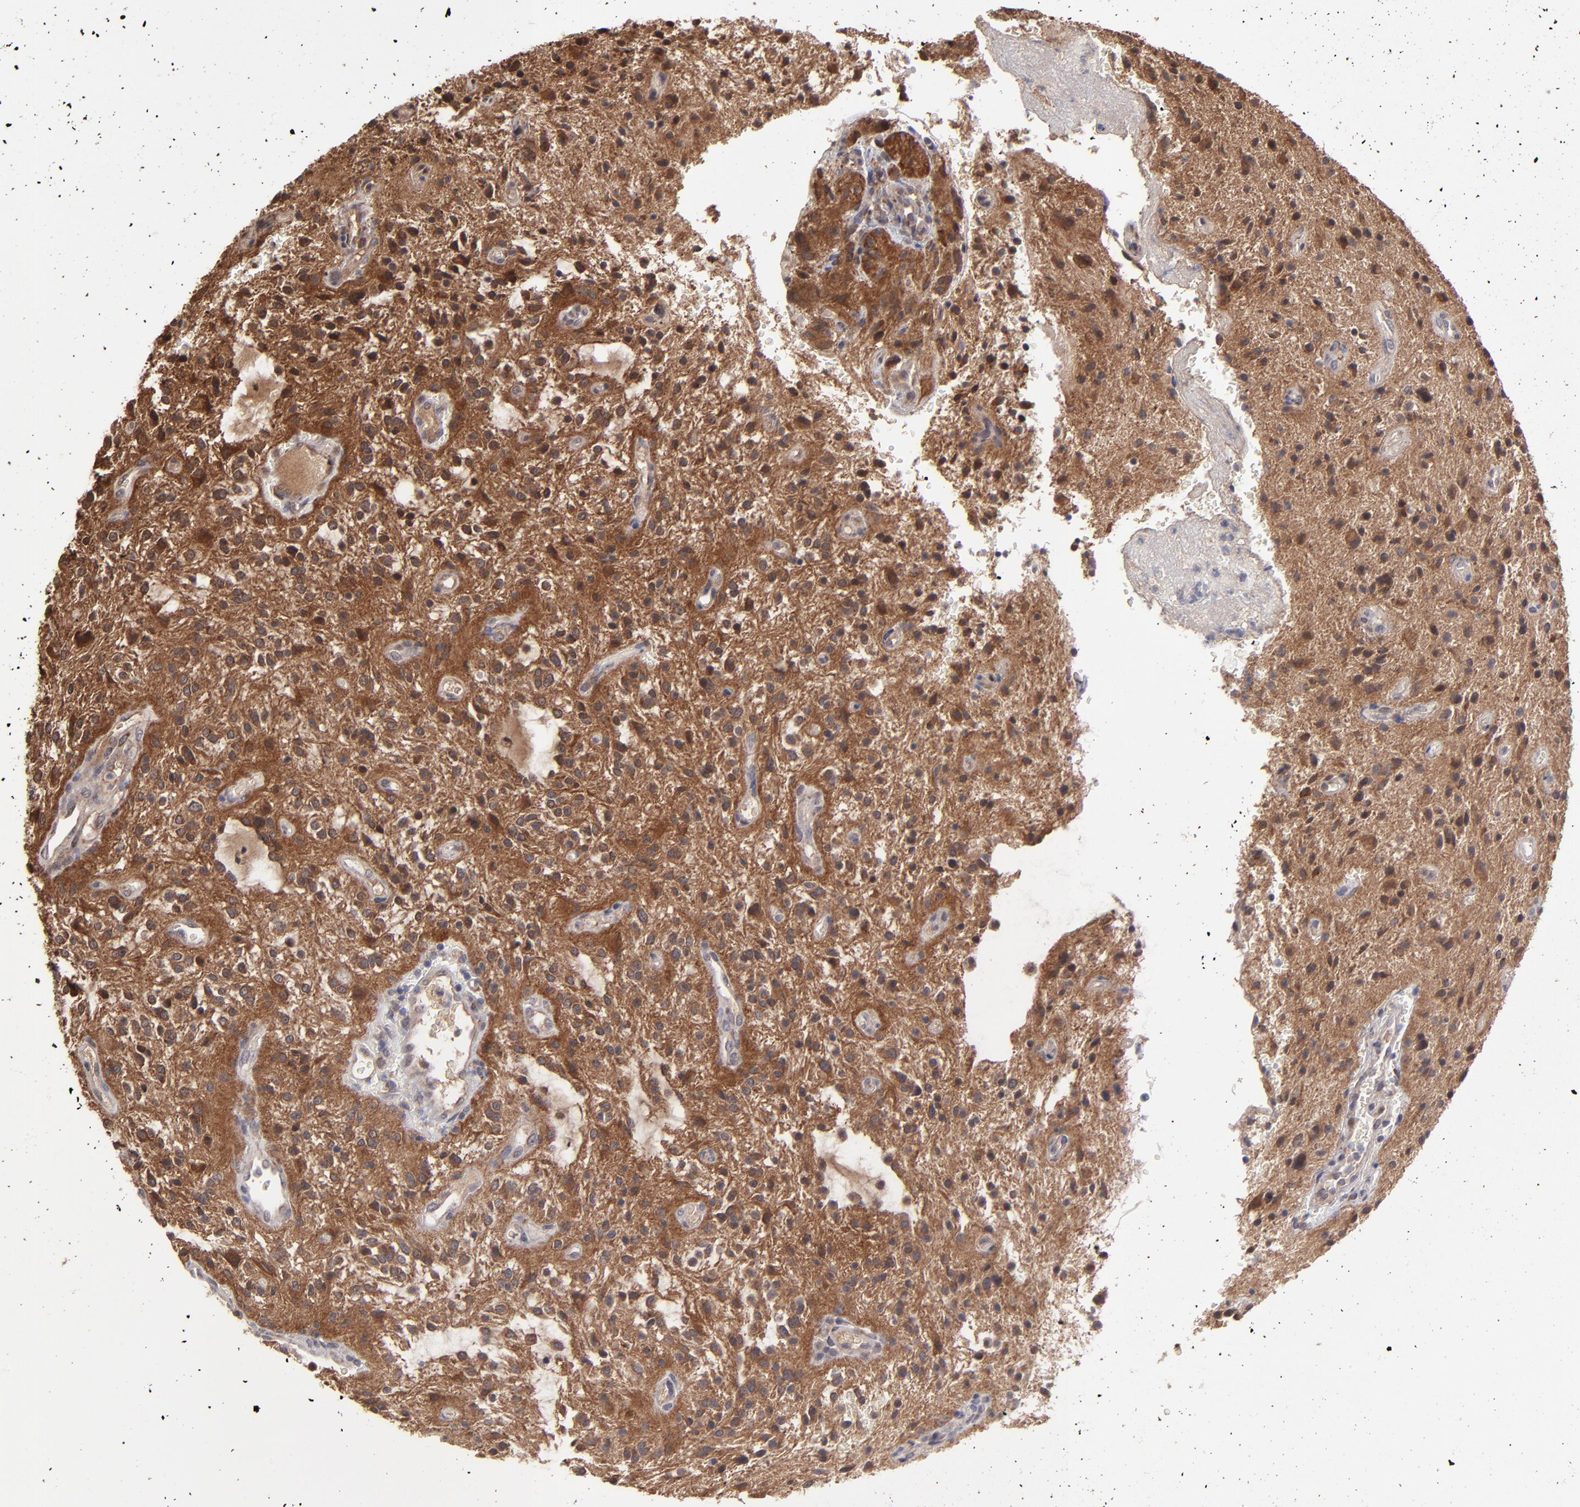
{"staining": {"intensity": "strong", "quantity": ">75%", "location": "cytoplasmic/membranous"}, "tissue": "glioma", "cell_type": "Tumor cells", "image_type": "cancer", "snomed": [{"axis": "morphology", "description": "Glioma, malignant, NOS"}, {"axis": "topography", "description": "Cerebellum"}], "caption": "A brown stain shows strong cytoplasmic/membranous positivity of a protein in glioma (malignant) tumor cells.", "gene": "CHL1", "patient": {"sex": "female", "age": 10}}